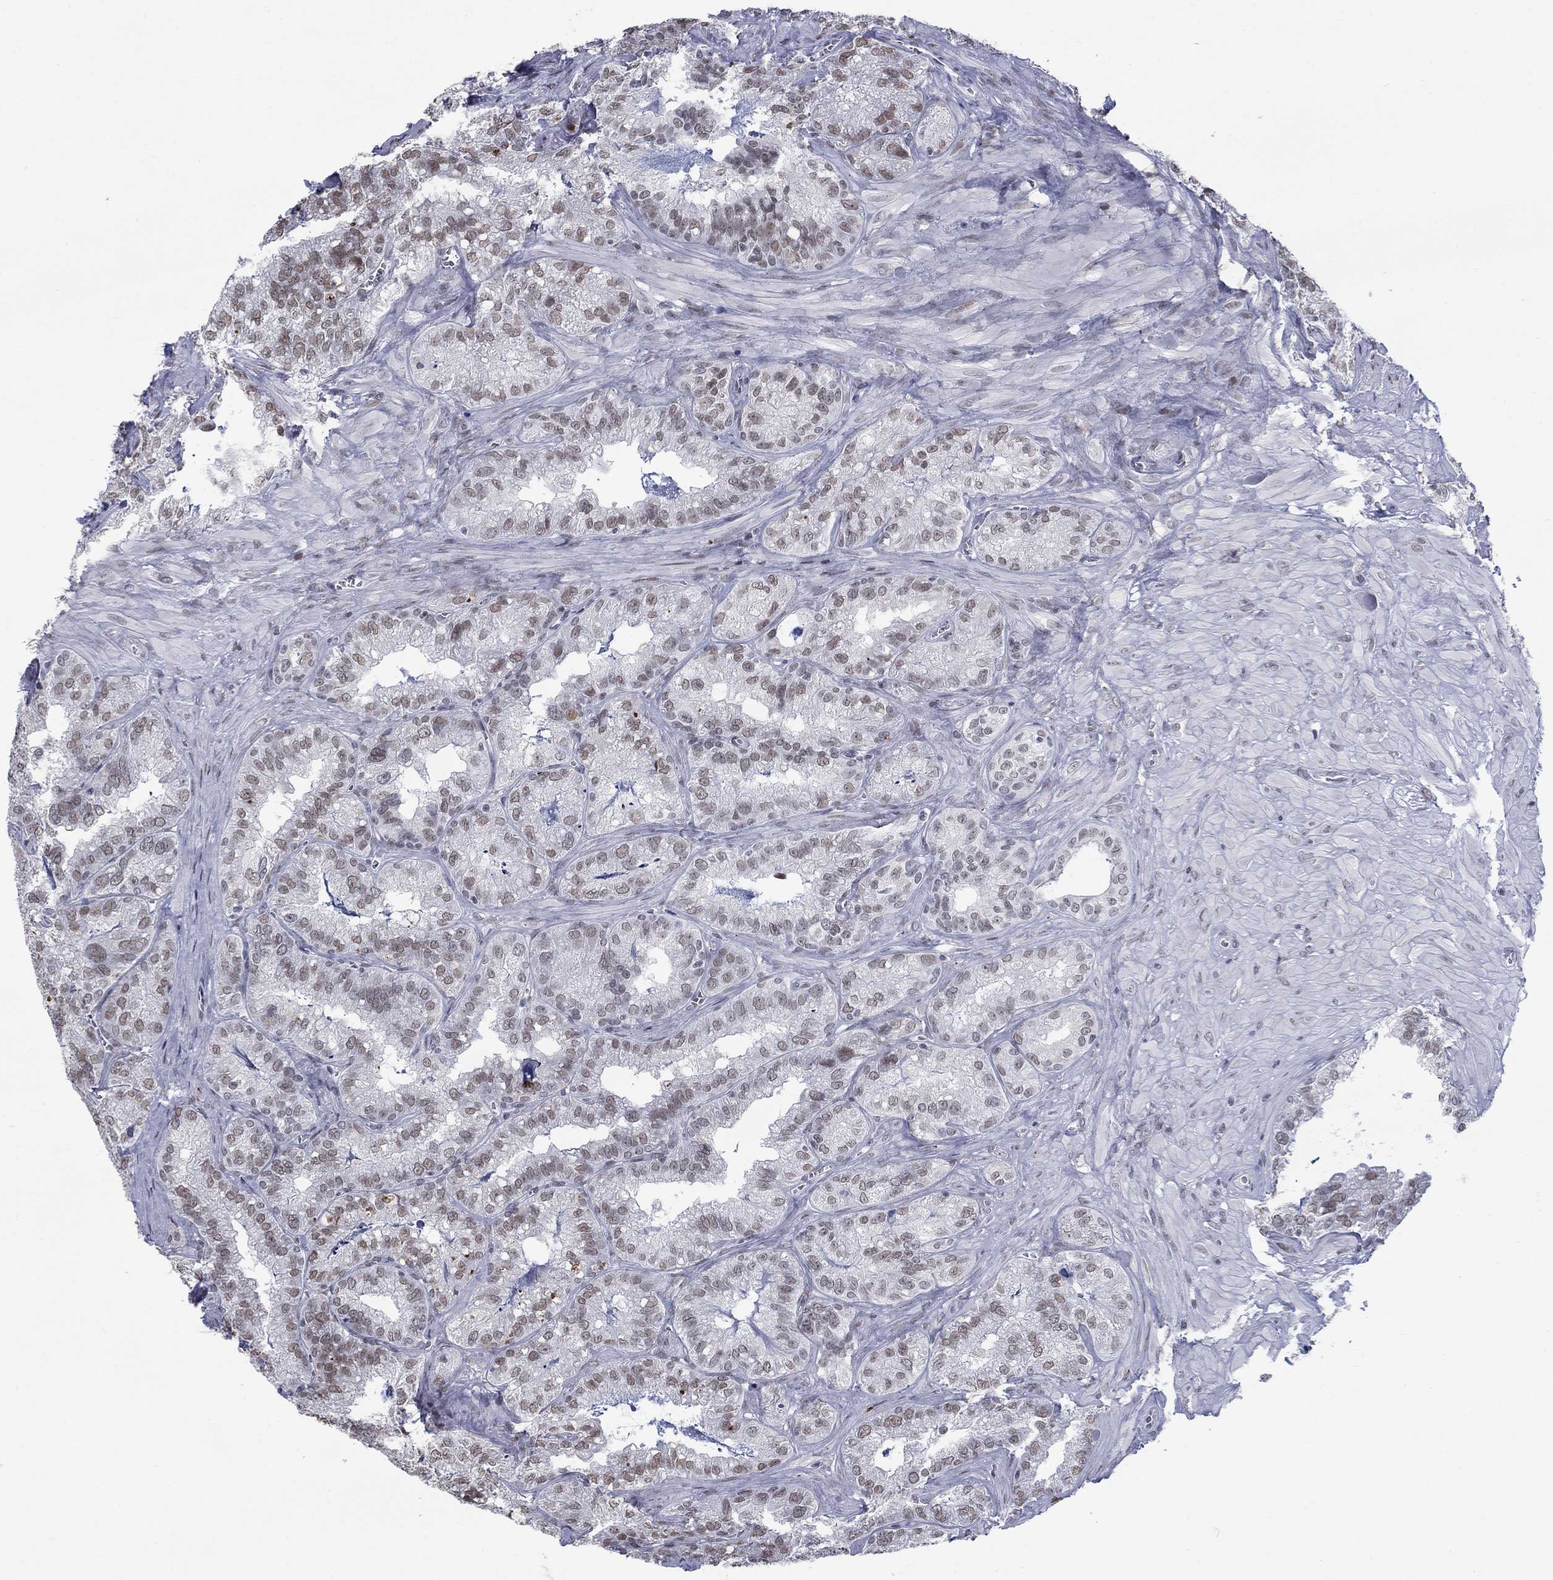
{"staining": {"intensity": "moderate", "quantity": "25%-75%", "location": "nuclear"}, "tissue": "seminal vesicle", "cell_type": "Glandular cells", "image_type": "normal", "snomed": [{"axis": "morphology", "description": "Normal tissue, NOS"}, {"axis": "topography", "description": "Seminal veicle"}], "caption": "A medium amount of moderate nuclear expression is seen in approximately 25%-75% of glandular cells in benign seminal vesicle. The protein of interest is stained brown, and the nuclei are stained in blue (DAB (3,3'-diaminobenzidine) IHC with brightfield microscopy, high magnification).", "gene": "NPAS3", "patient": {"sex": "male", "age": 57}}